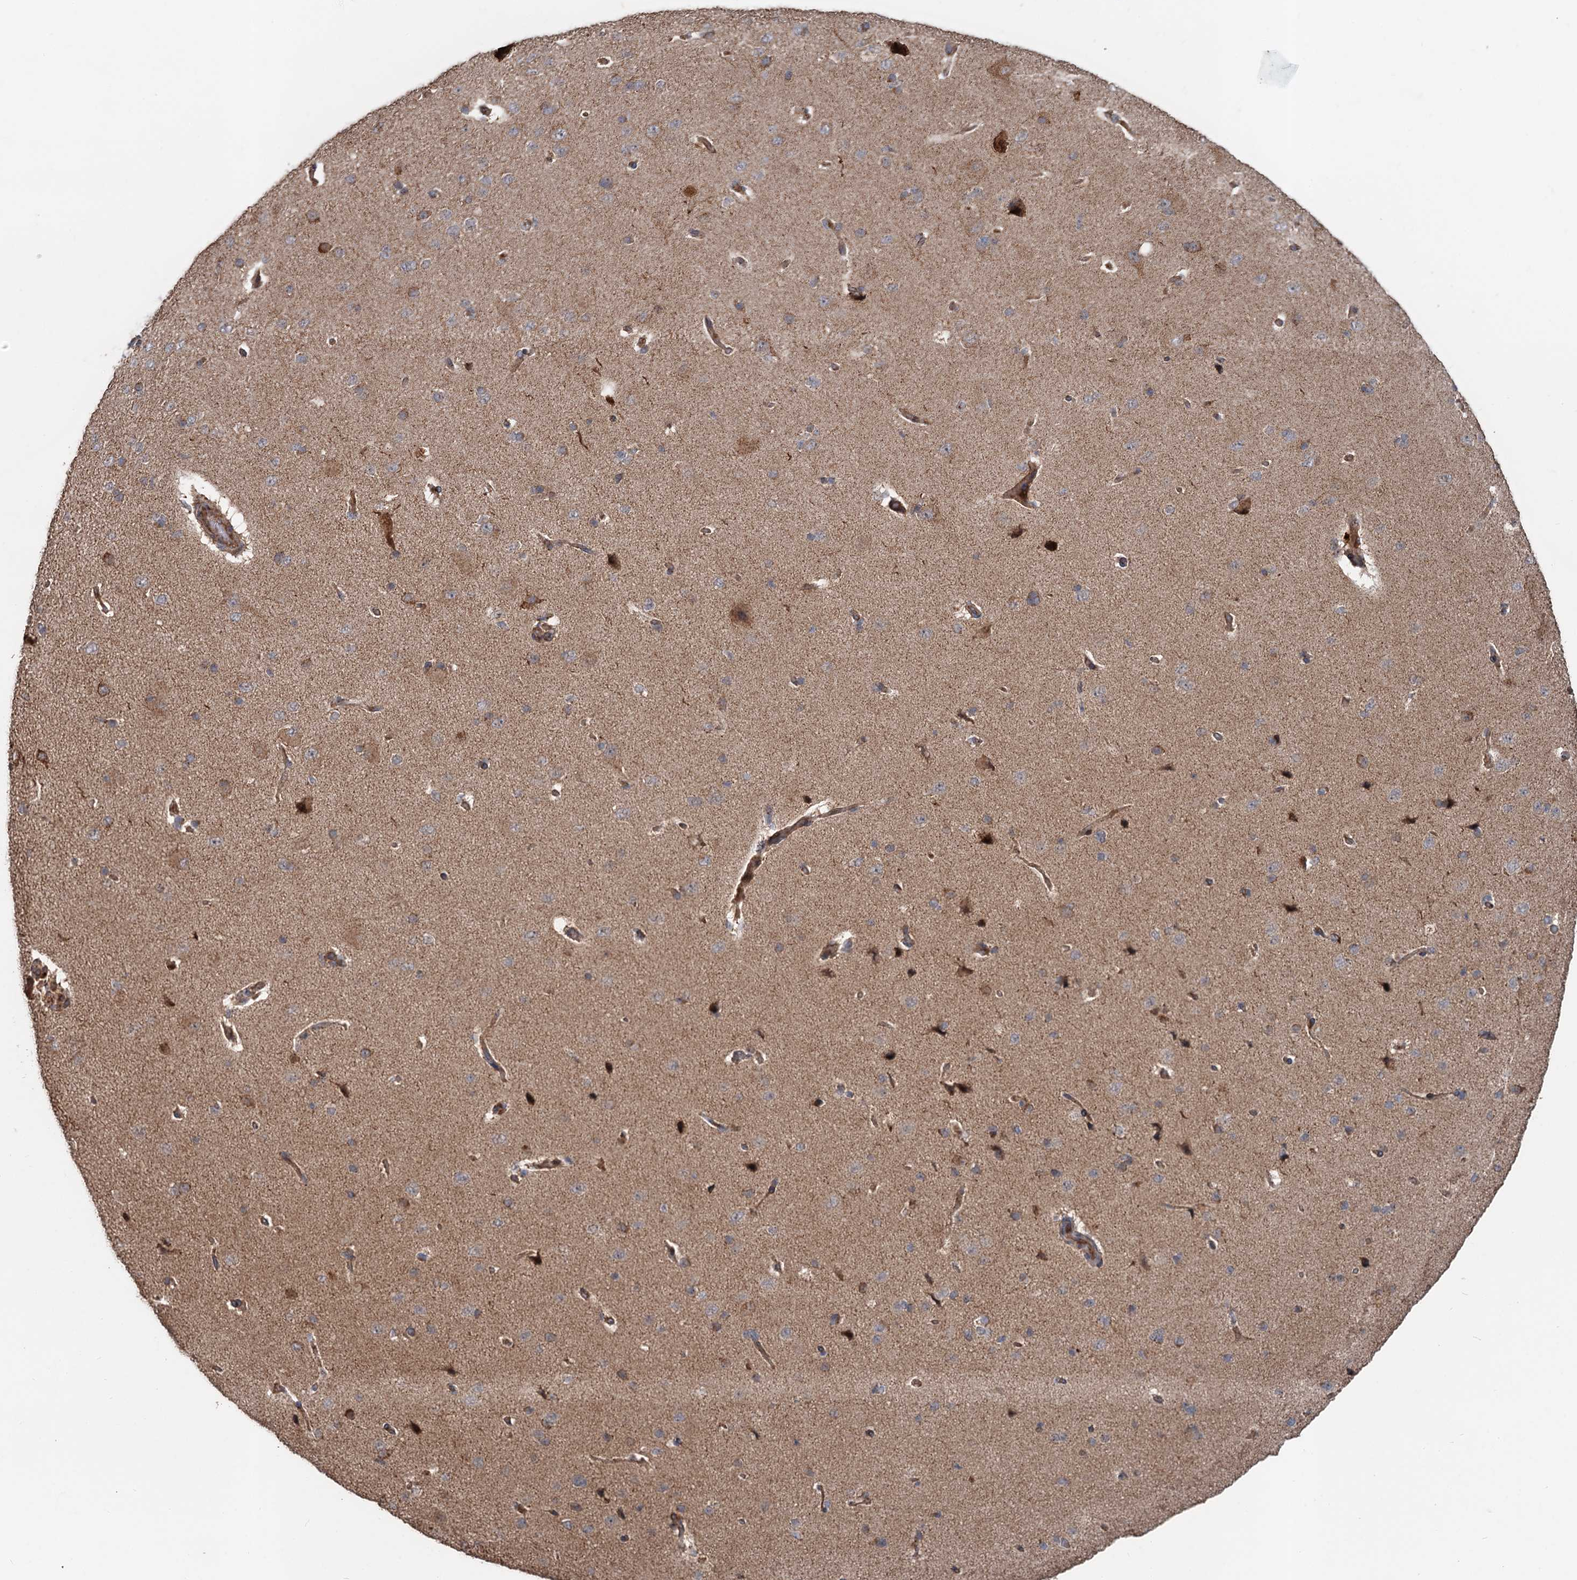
{"staining": {"intensity": "moderate", "quantity": ">75%", "location": "cytoplasmic/membranous"}, "tissue": "cerebral cortex", "cell_type": "Endothelial cells", "image_type": "normal", "snomed": [{"axis": "morphology", "description": "Normal tissue, NOS"}, {"axis": "topography", "description": "Cerebral cortex"}], "caption": "This photomicrograph reveals immunohistochemistry staining of benign human cerebral cortex, with medium moderate cytoplasmic/membranous staining in approximately >75% of endothelial cells.", "gene": "DEXI", "patient": {"sex": "male", "age": 62}}